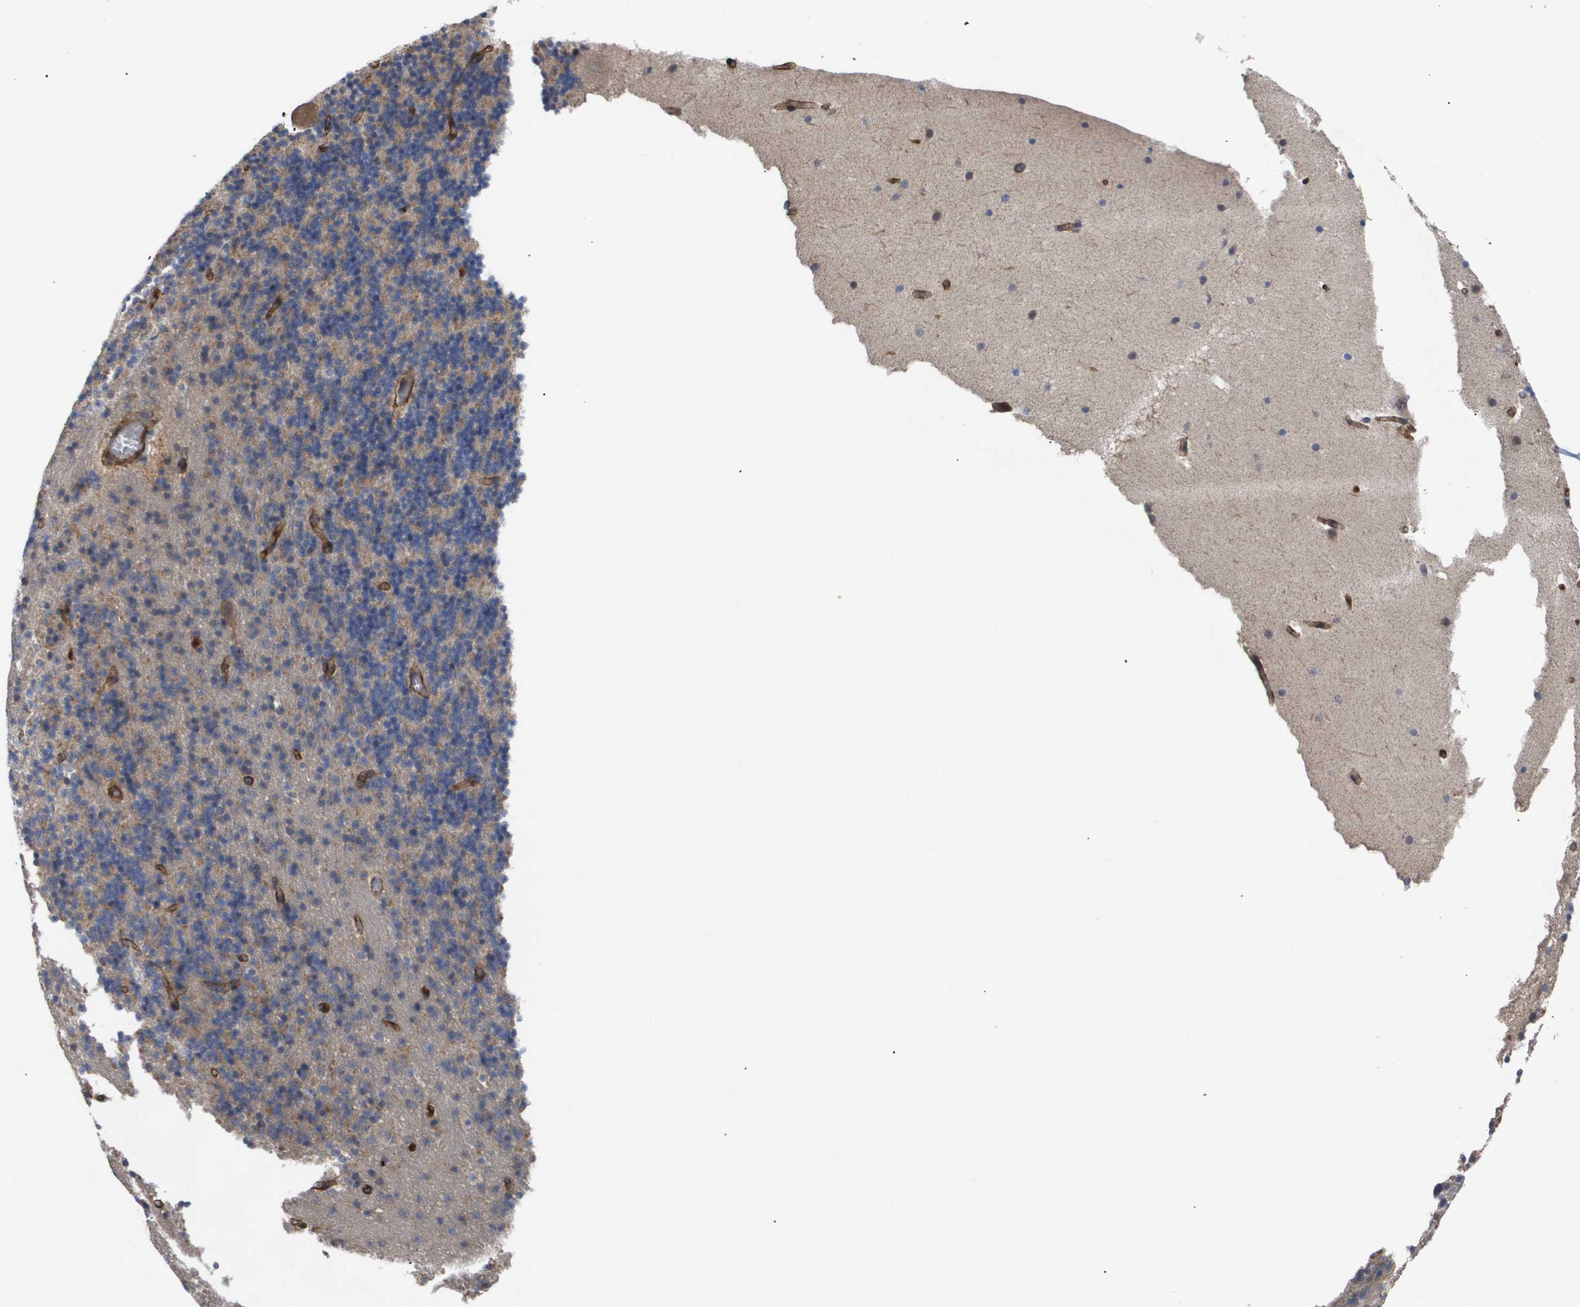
{"staining": {"intensity": "moderate", "quantity": ">75%", "location": "cytoplasmic/membranous"}, "tissue": "cerebellum", "cell_type": "Cells in granular layer", "image_type": "normal", "snomed": [{"axis": "morphology", "description": "Normal tissue, NOS"}, {"axis": "topography", "description": "Cerebellum"}], "caption": "Immunohistochemistry (IHC) histopathology image of benign cerebellum: human cerebellum stained using immunohistochemistry shows medium levels of moderate protein expression localized specifically in the cytoplasmic/membranous of cells in granular layer, appearing as a cytoplasmic/membranous brown color.", "gene": "TNS1", "patient": {"sex": "male", "age": 45}}